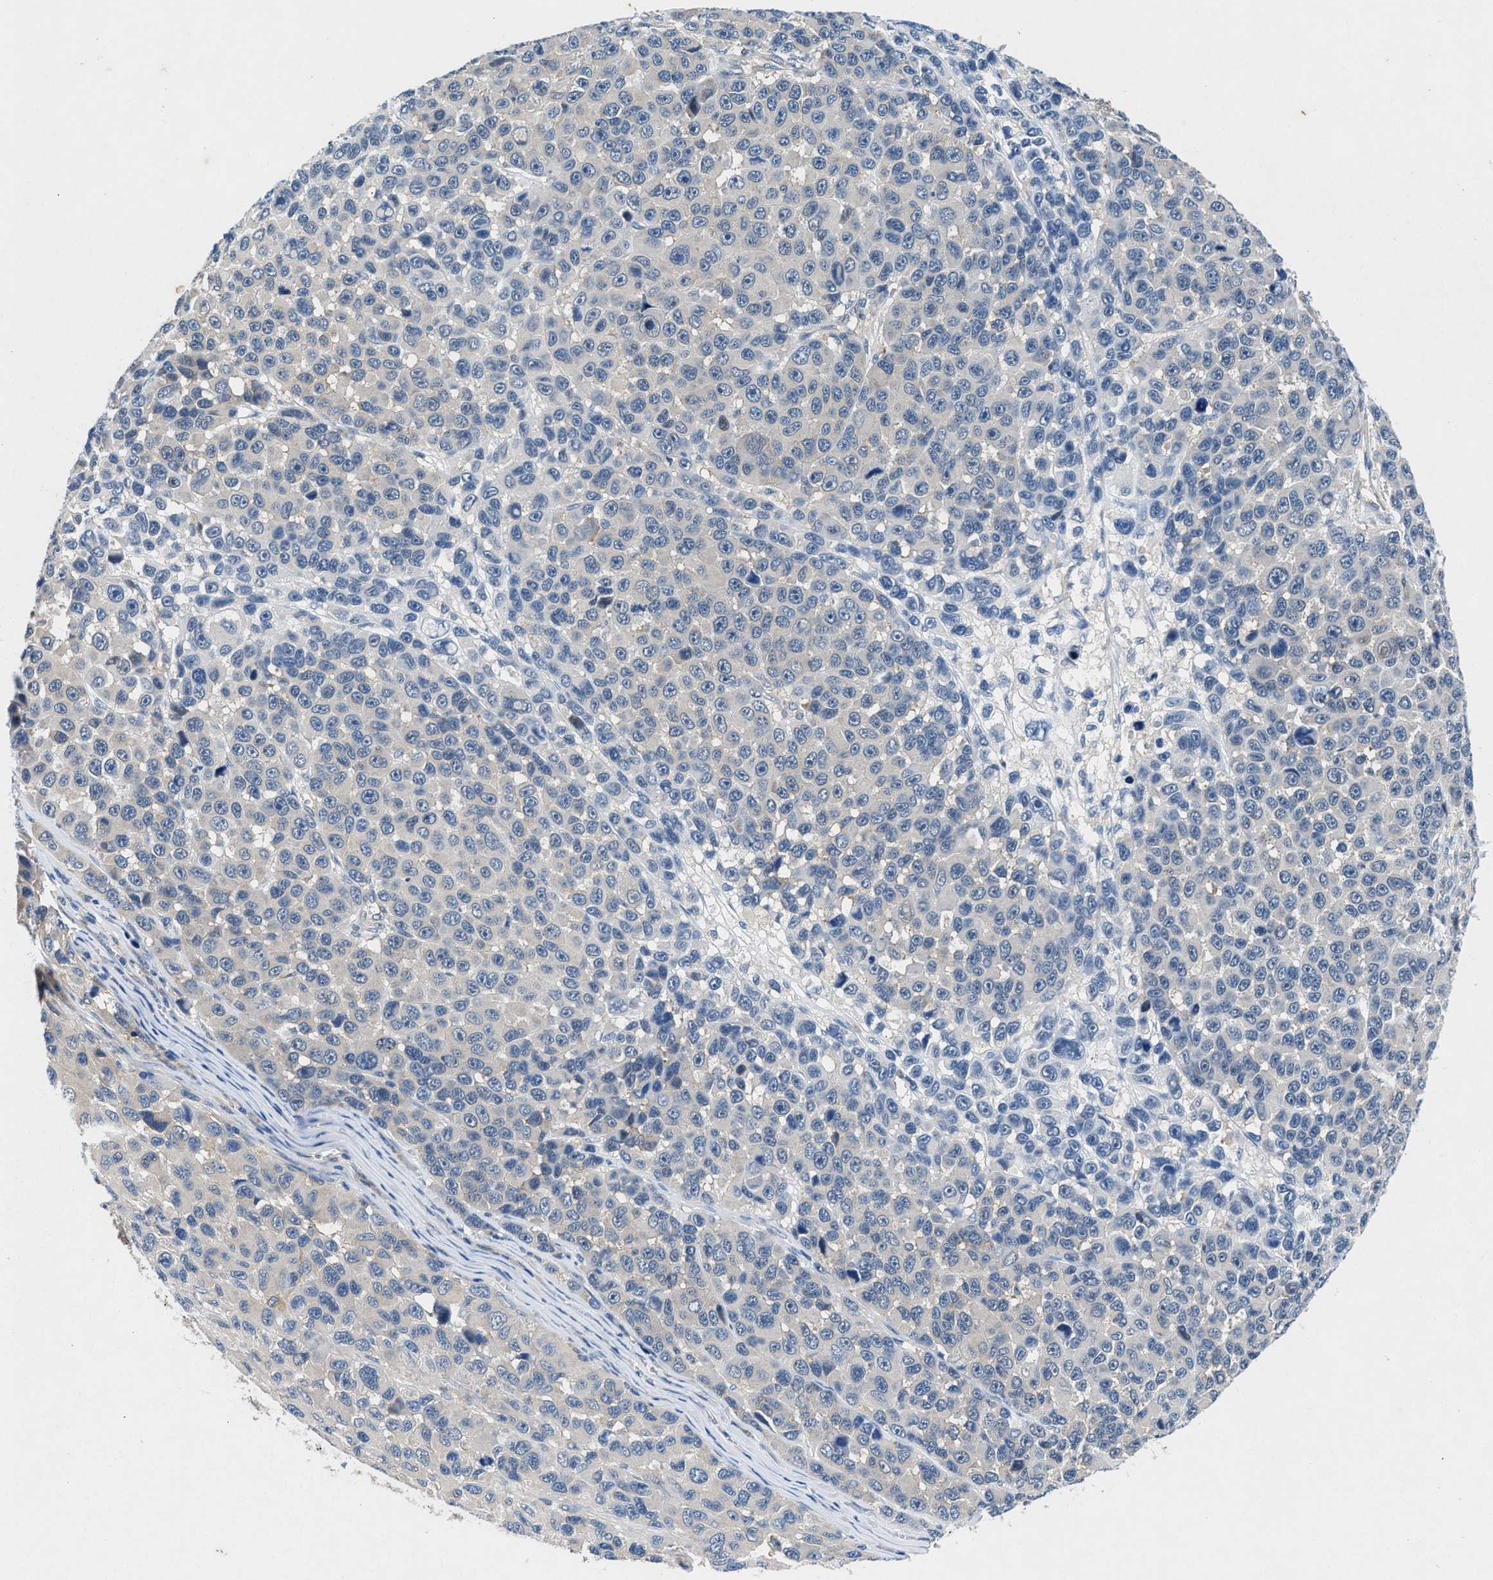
{"staining": {"intensity": "negative", "quantity": "none", "location": "none"}, "tissue": "melanoma", "cell_type": "Tumor cells", "image_type": "cancer", "snomed": [{"axis": "morphology", "description": "Malignant melanoma, NOS"}, {"axis": "topography", "description": "Skin"}], "caption": "This photomicrograph is of malignant melanoma stained with immunohistochemistry (IHC) to label a protein in brown with the nuclei are counter-stained blue. There is no positivity in tumor cells.", "gene": "COPS2", "patient": {"sex": "male", "age": 53}}